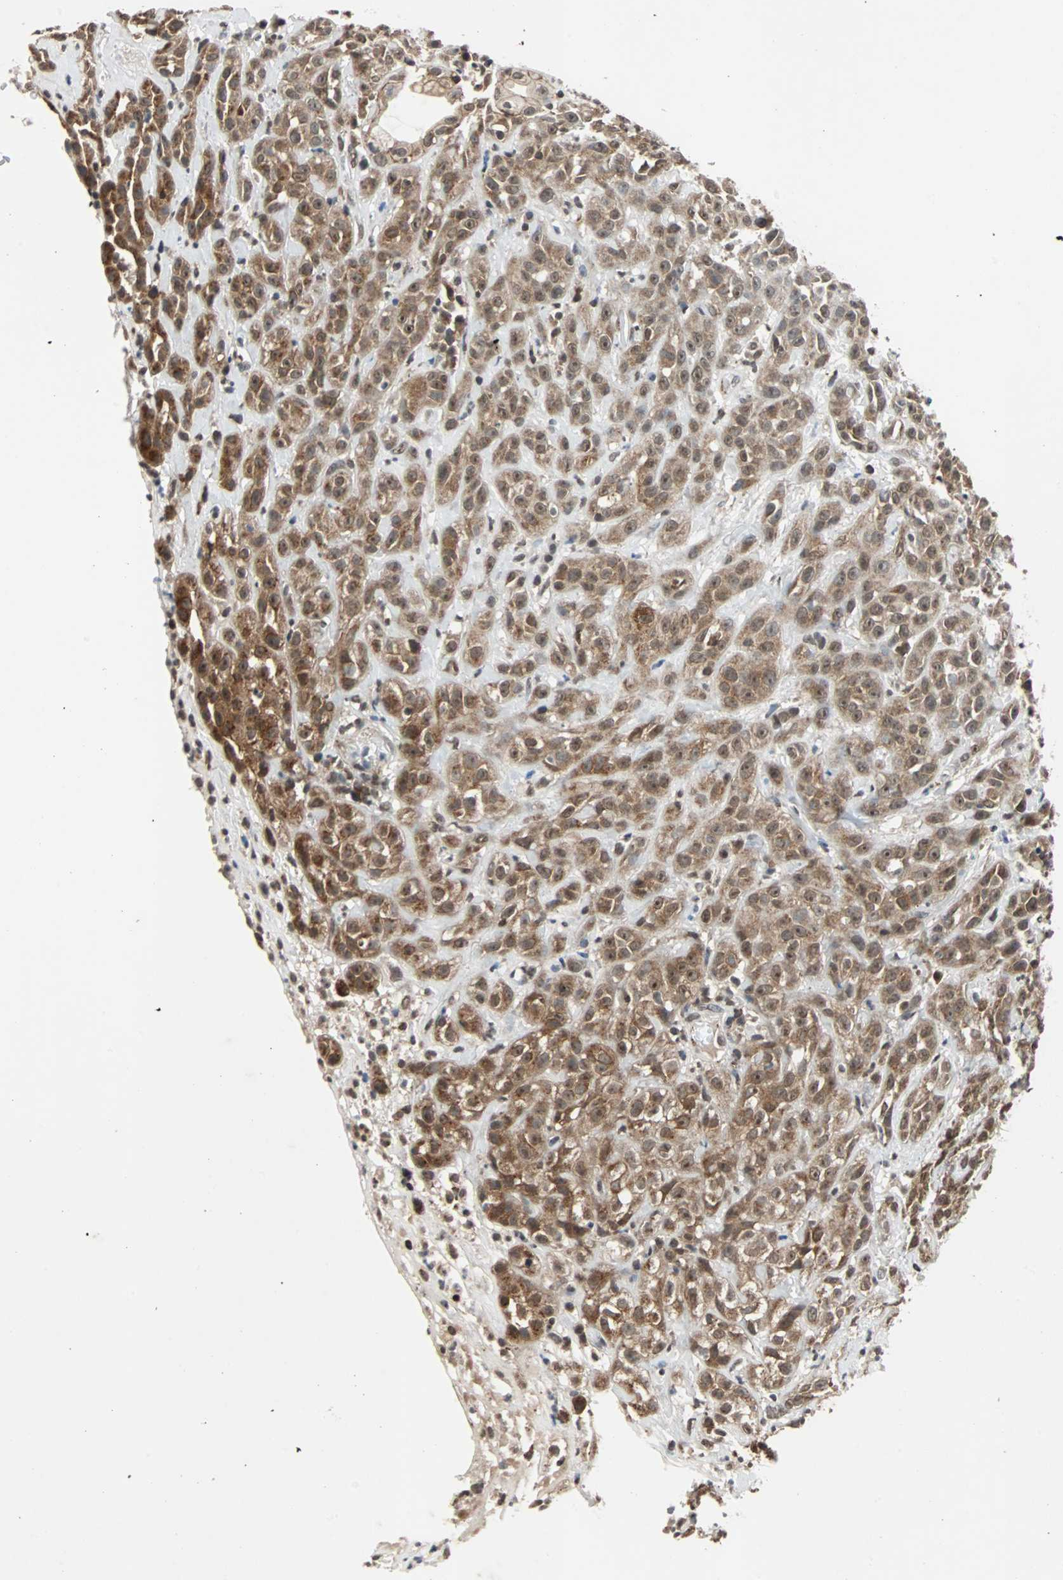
{"staining": {"intensity": "moderate", "quantity": ">75%", "location": "cytoplasmic/membranous"}, "tissue": "head and neck cancer", "cell_type": "Tumor cells", "image_type": "cancer", "snomed": [{"axis": "morphology", "description": "Squamous cell carcinoma, NOS"}, {"axis": "topography", "description": "Head-Neck"}], "caption": "Squamous cell carcinoma (head and neck) stained for a protein (brown) demonstrates moderate cytoplasmic/membranous positive staining in about >75% of tumor cells.", "gene": "LSR", "patient": {"sex": "male", "age": 62}}